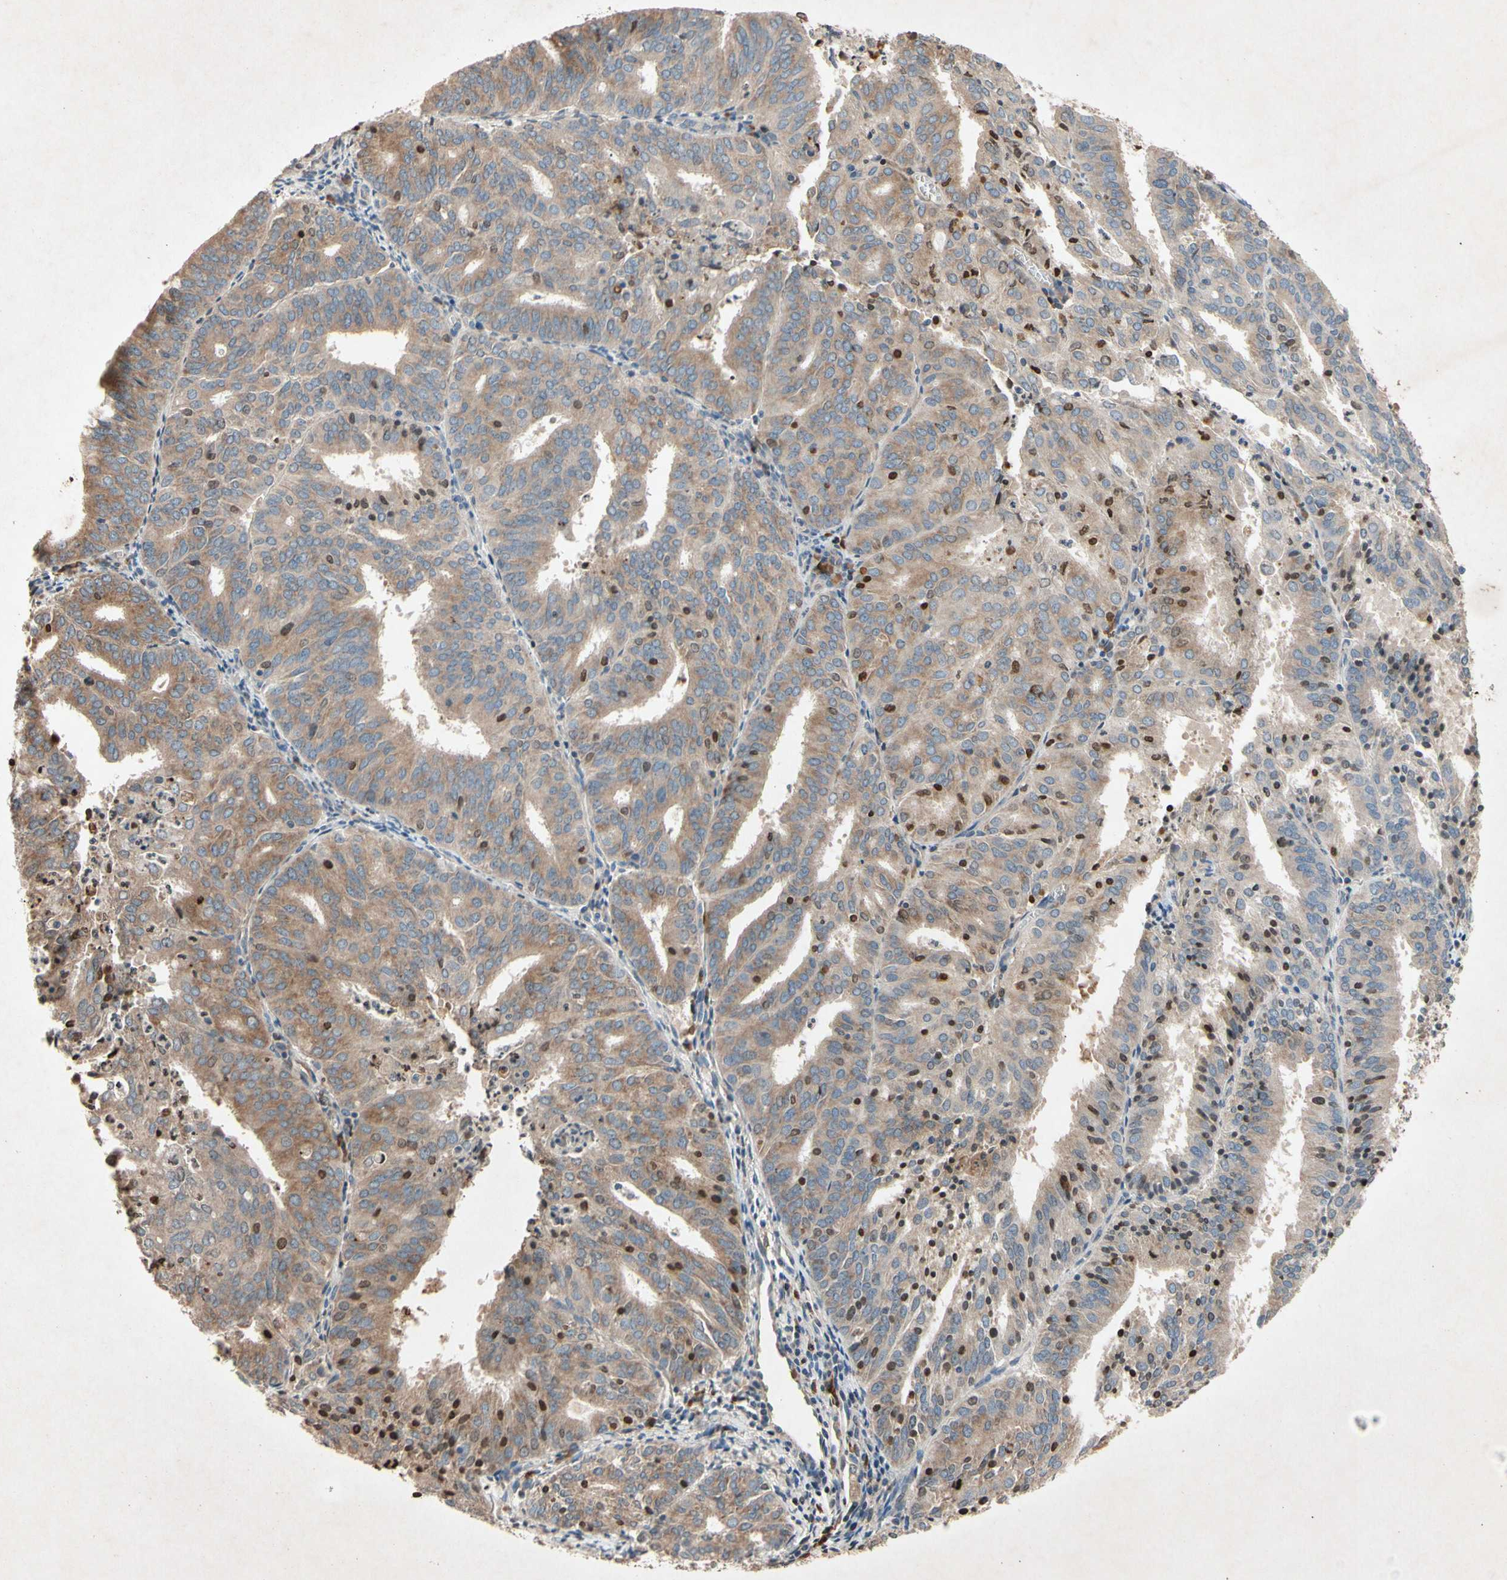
{"staining": {"intensity": "moderate", "quantity": ">75%", "location": "cytoplasmic/membranous"}, "tissue": "endometrial cancer", "cell_type": "Tumor cells", "image_type": "cancer", "snomed": [{"axis": "morphology", "description": "Adenocarcinoma, NOS"}, {"axis": "topography", "description": "Uterus"}], "caption": "Endometrial adenocarcinoma was stained to show a protein in brown. There is medium levels of moderate cytoplasmic/membranous expression in about >75% of tumor cells. The staining was performed using DAB (3,3'-diaminobenzidine), with brown indicating positive protein expression. Nuclei are stained blue with hematoxylin.", "gene": "PRDX4", "patient": {"sex": "female", "age": 60}}